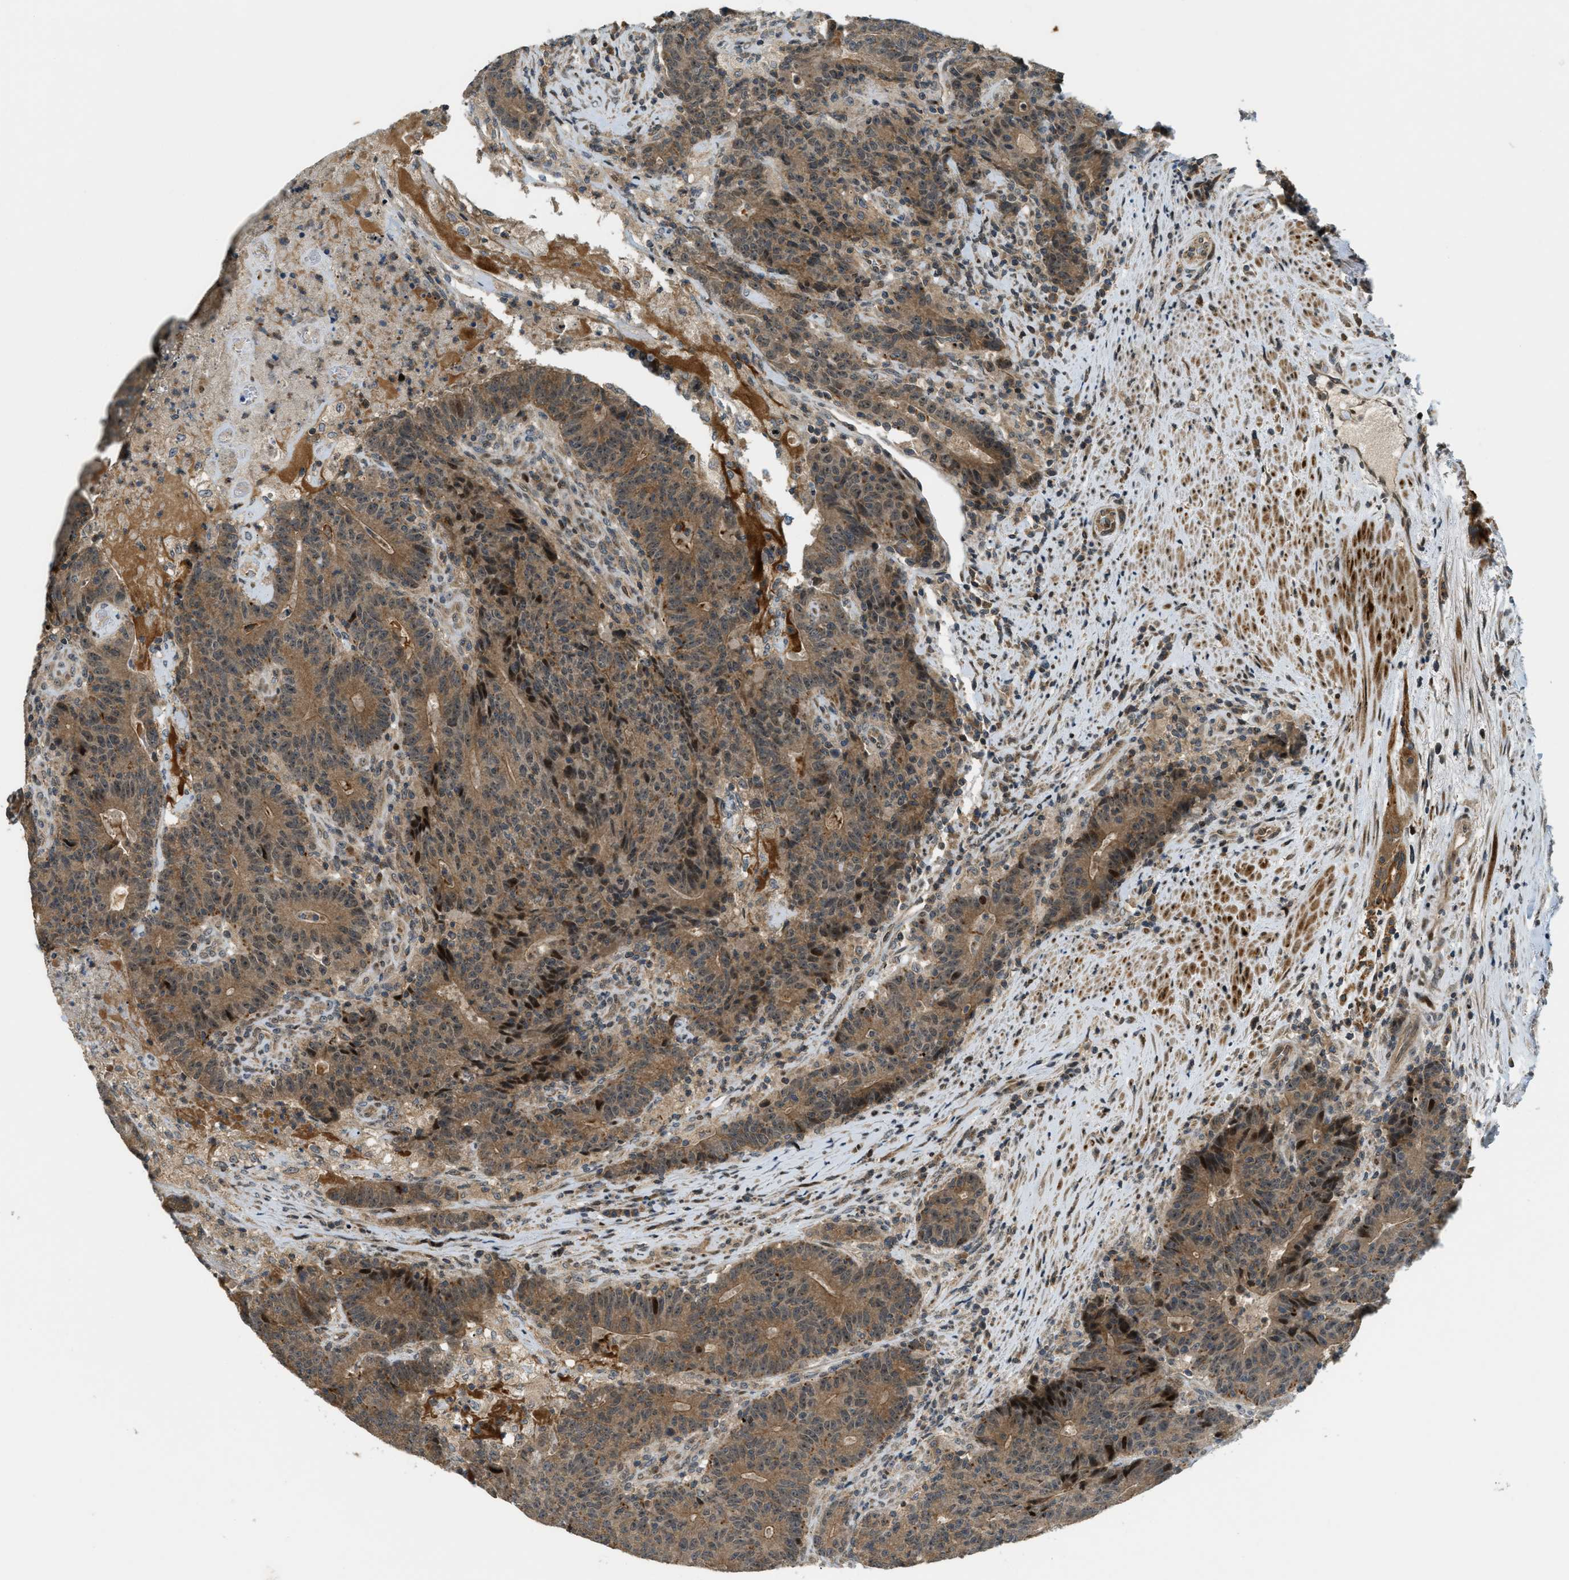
{"staining": {"intensity": "moderate", "quantity": ">75%", "location": "cytoplasmic/membranous"}, "tissue": "colorectal cancer", "cell_type": "Tumor cells", "image_type": "cancer", "snomed": [{"axis": "morphology", "description": "Normal tissue, NOS"}, {"axis": "morphology", "description": "Adenocarcinoma, NOS"}, {"axis": "topography", "description": "Colon"}], "caption": "This image reveals immunohistochemistry staining of adenocarcinoma (colorectal), with medium moderate cytoplasmic/membranous expression in approximately >75% of tumor cells.", "gene": "TRAPPC14", "patient": {"sex": "female", "age": 75}}